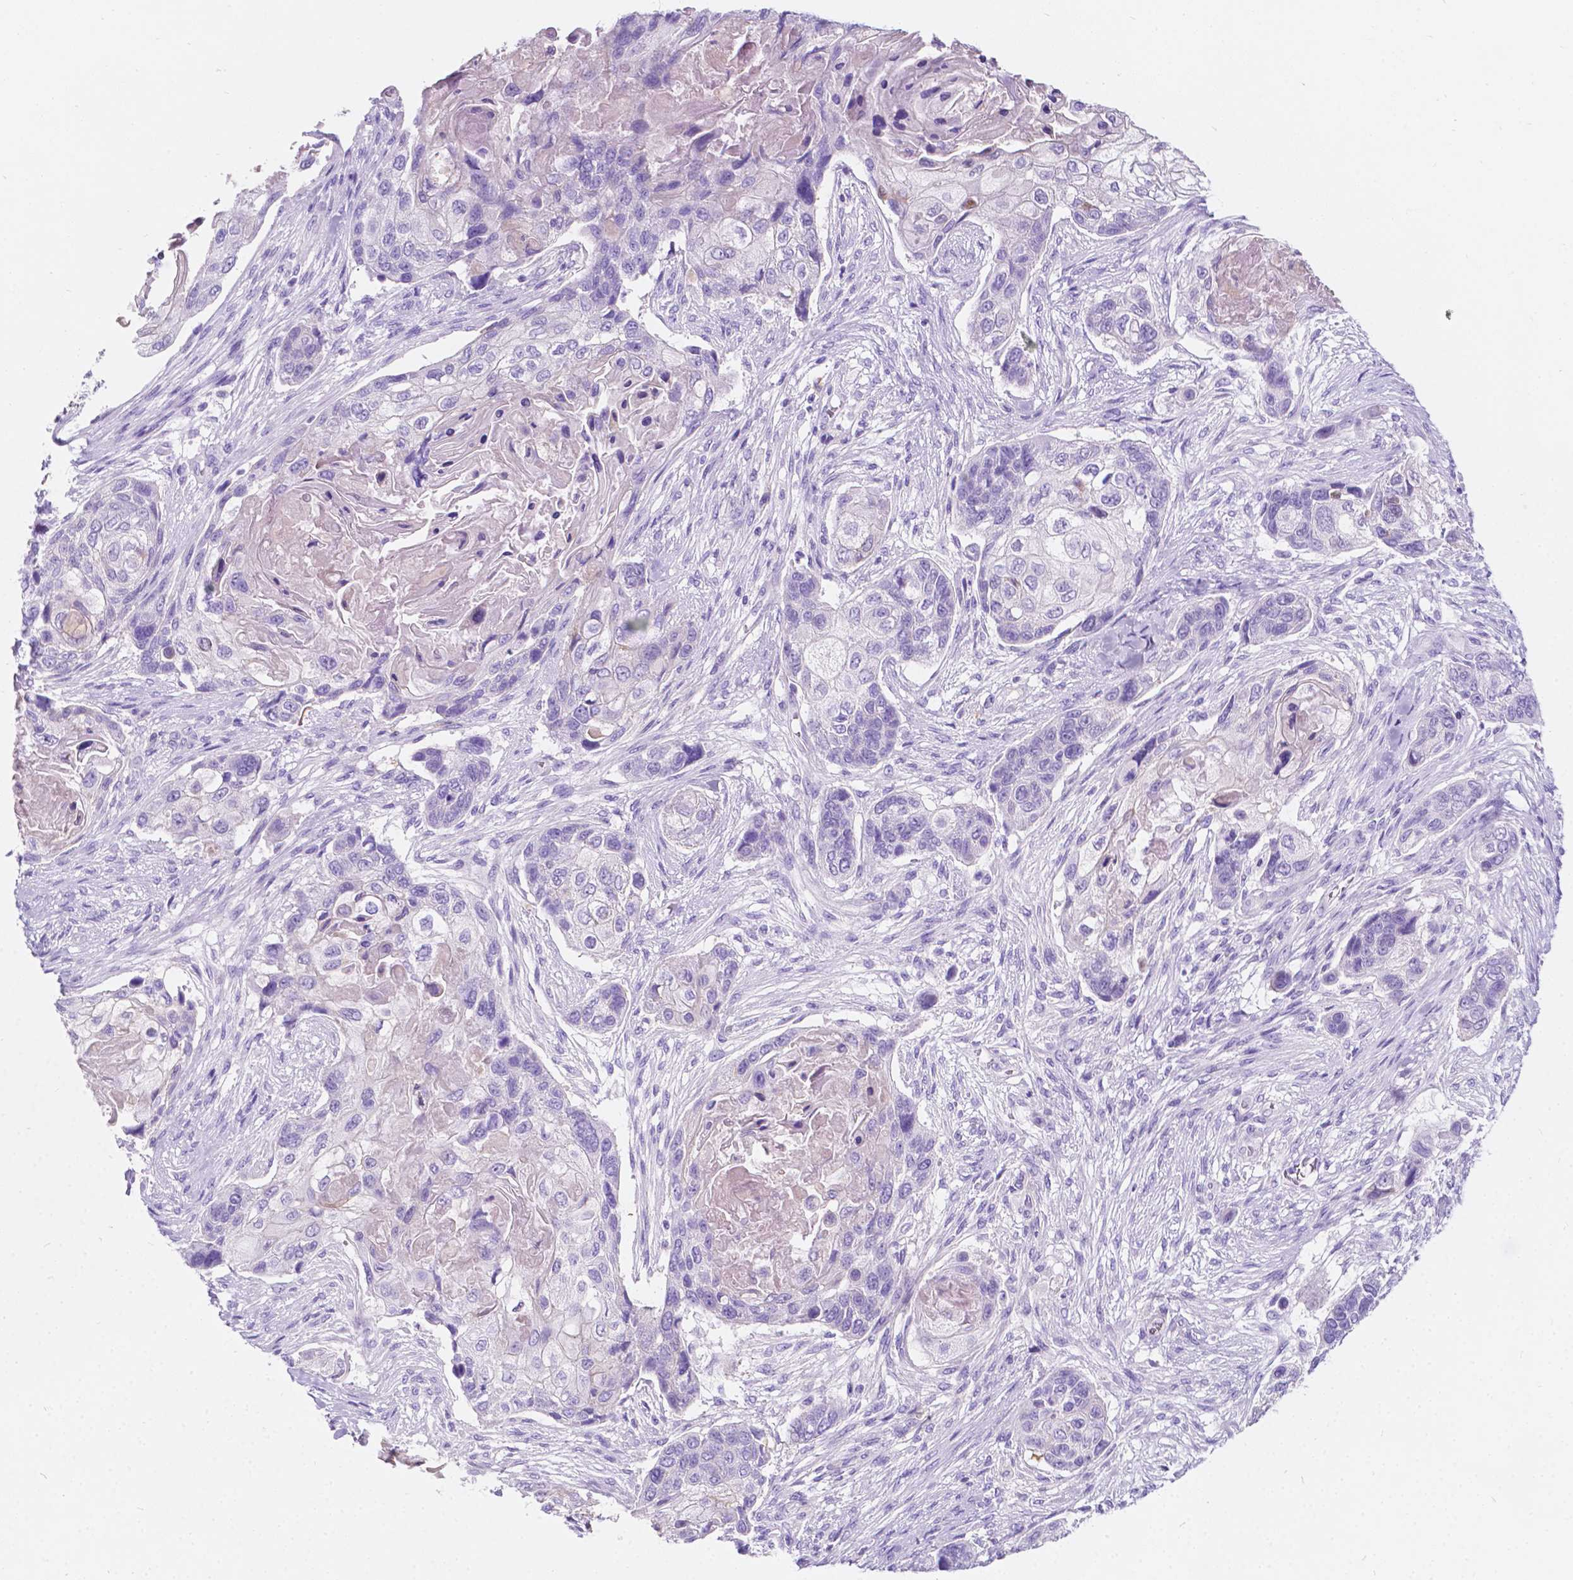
{"staining": {"intensity": "negative", "quantity": "none", "location": "none"}, "tissue": "lung cancer", "cell_type": "Tumor cells", "image_type": "cancer", "snomed": [{"axis": "morphology", "description": "Squamous cell carcinoma, NOS"}, {"axis": "topography", "description": "Lung"}], "caption": "An immunohistochemistry micrograph of squamous cell carcinoma (lung) is shown. There is no staining in tumor cells of squamous cell carcinoma (lung). (DAB immunohistochemistry with hematoxylin counter stain).", "gene": "GNAO1", "patient": {"sex": "male", "age": 69}}